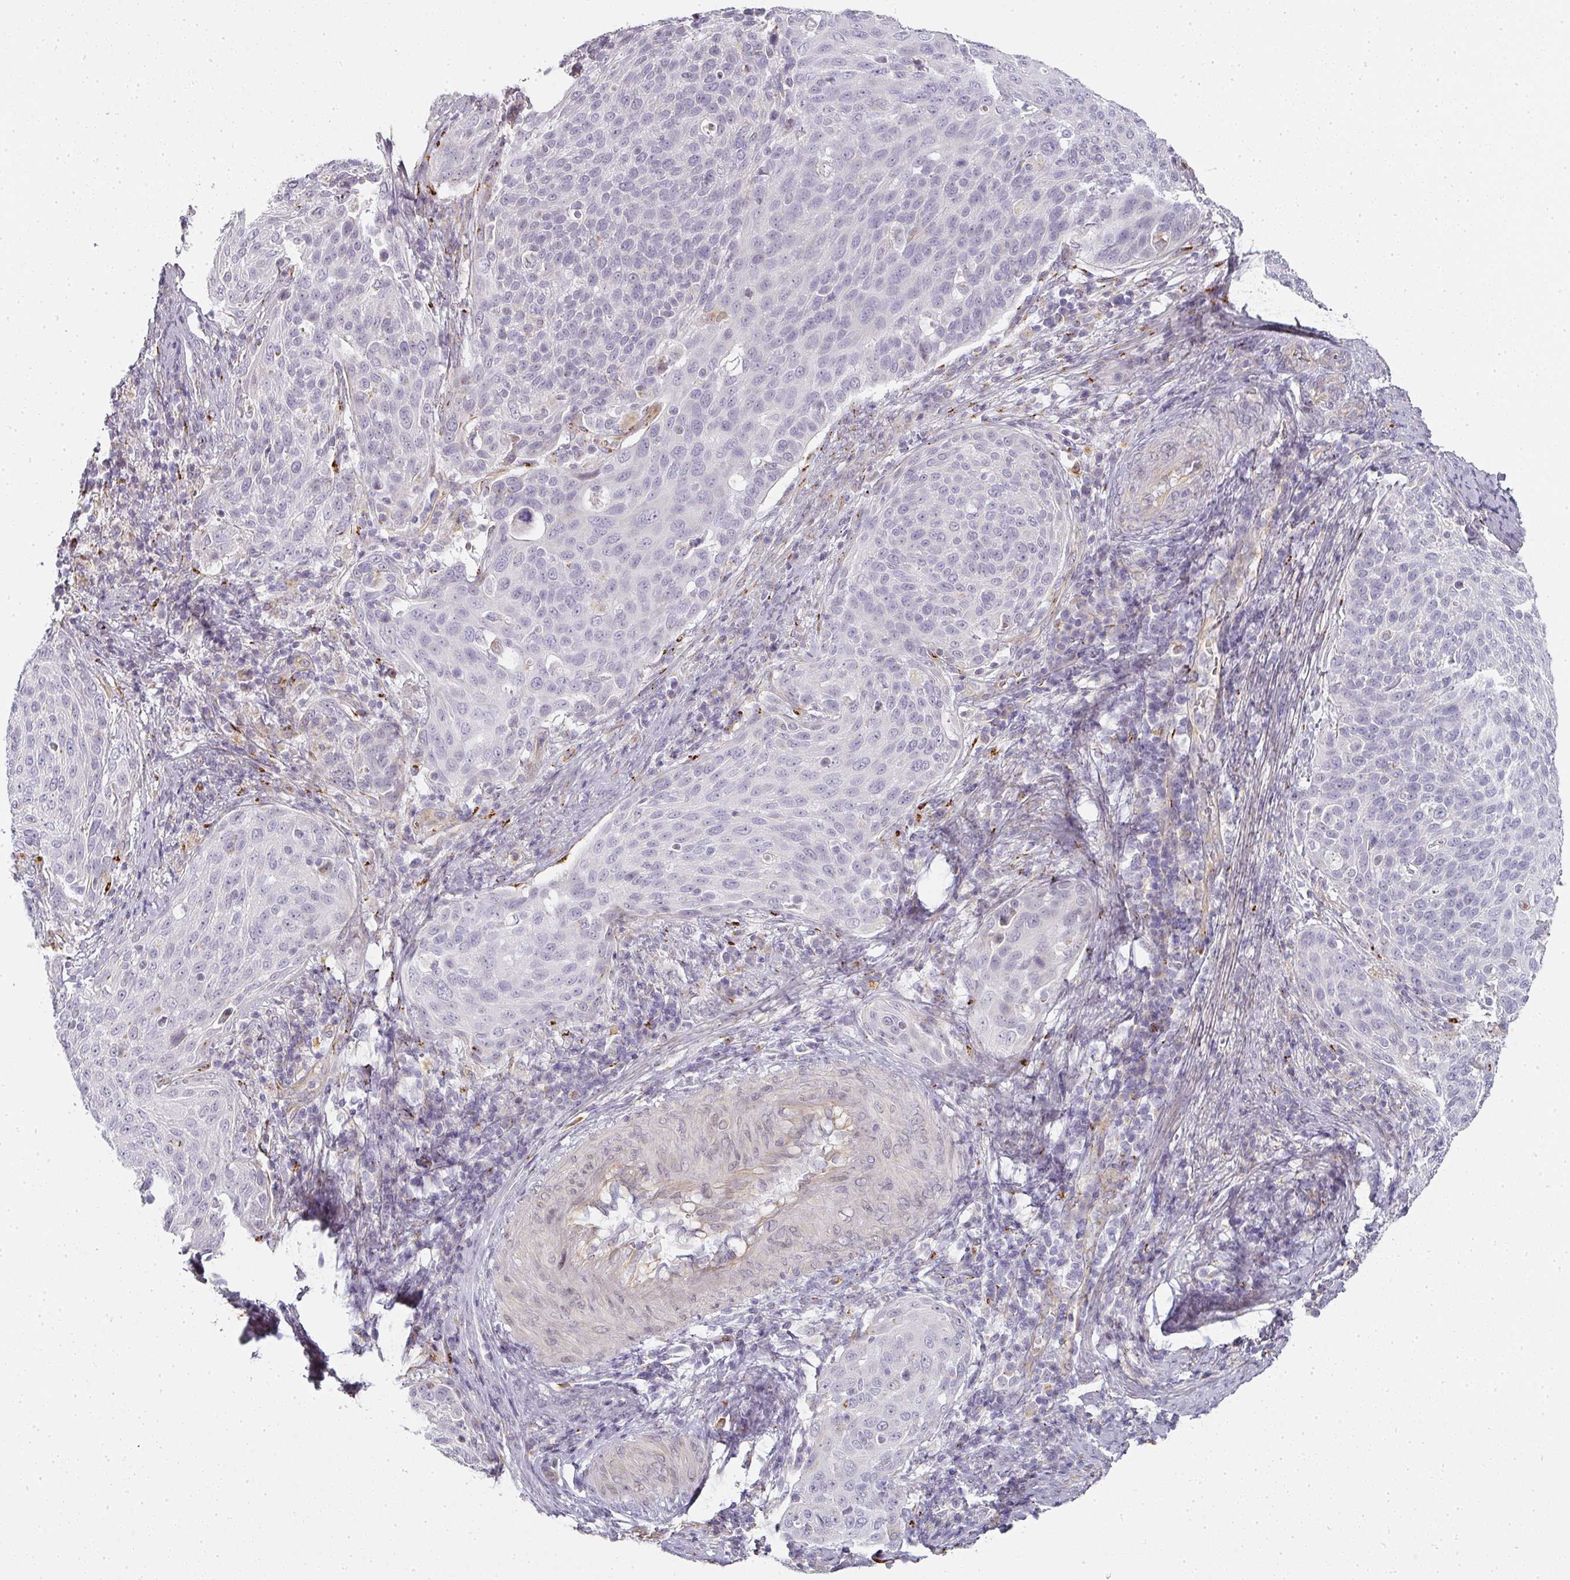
{"staining": {"intensity": "negative", "quantity": "none", "location": "none"}, "tissue": "cervical cancer", "cell_type": "Tumor cells", "image_type": "cancer", "snomed": [{"axis": "morphology", "description": "Squamous cell carcinoma, NOS"}, {"axis": "topography", "description": "Cervix"}], "caption": "A high-resolution image shows IHC staining of cervical squamous cell carcinoma, which shows no significant expression in tumor cells.", "gene": "ATP8B2", "patient": {"sex": "female", "age": 31}}